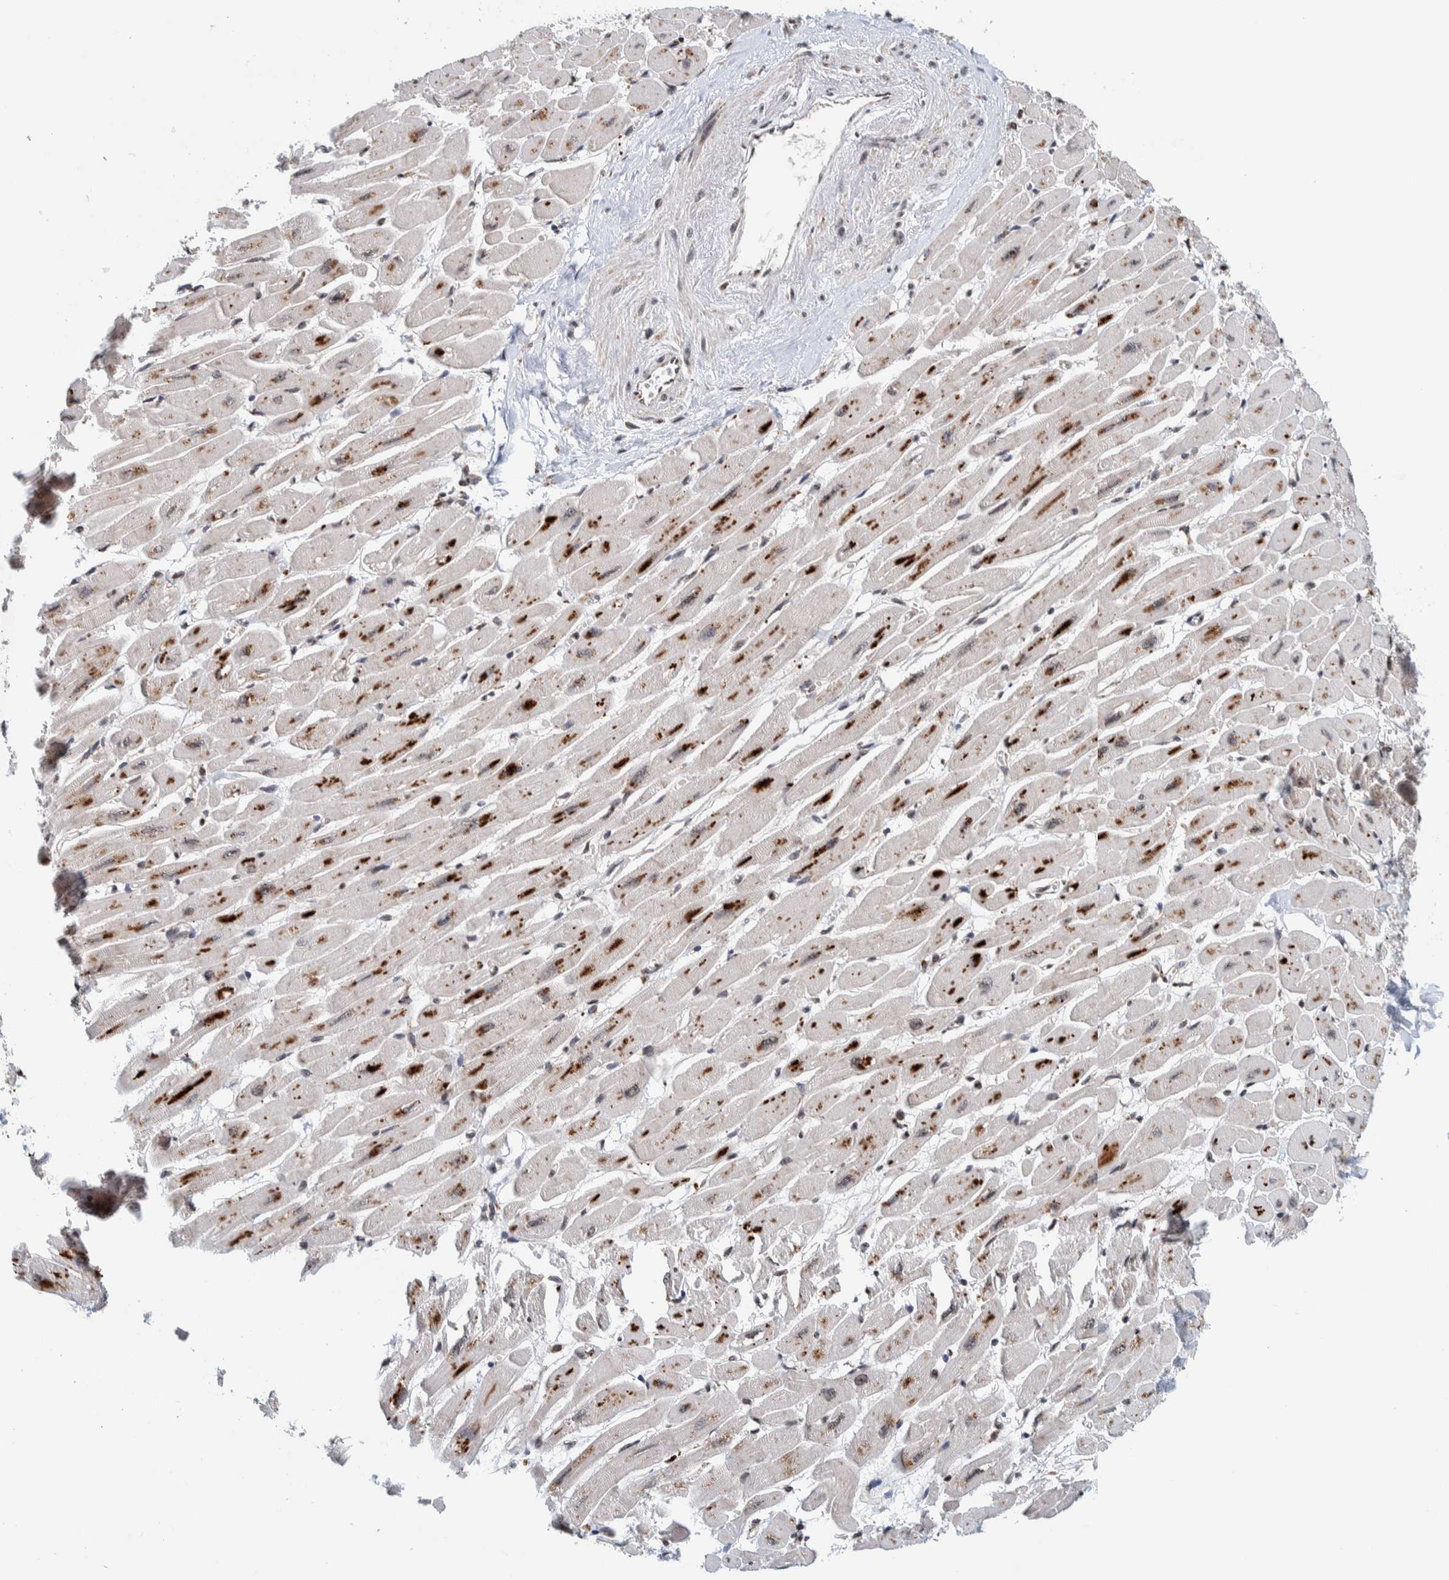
{"staining": {"intensity": "moderate", "quantity": "25%-75%", "location": "cytoplasmic/membranous"}, "tissue": "heart muscle", "cell_type": "Cardiomyocytes", "image_type": "normal", "snomed": [{"axis": "morphology", "description": "Normal tissue, NOS"}, {"axis": "topography", "description": "Heart"}], "caption": "The image reveals immunohistochemical staining of unremarkable heart muscle. There is moderate cytoplasmic/membranous staining is seen in about 25%-75% of cardiomyocytes.", "gene": "CCDC182", "patient": {"sex": "female", "age": 54}}